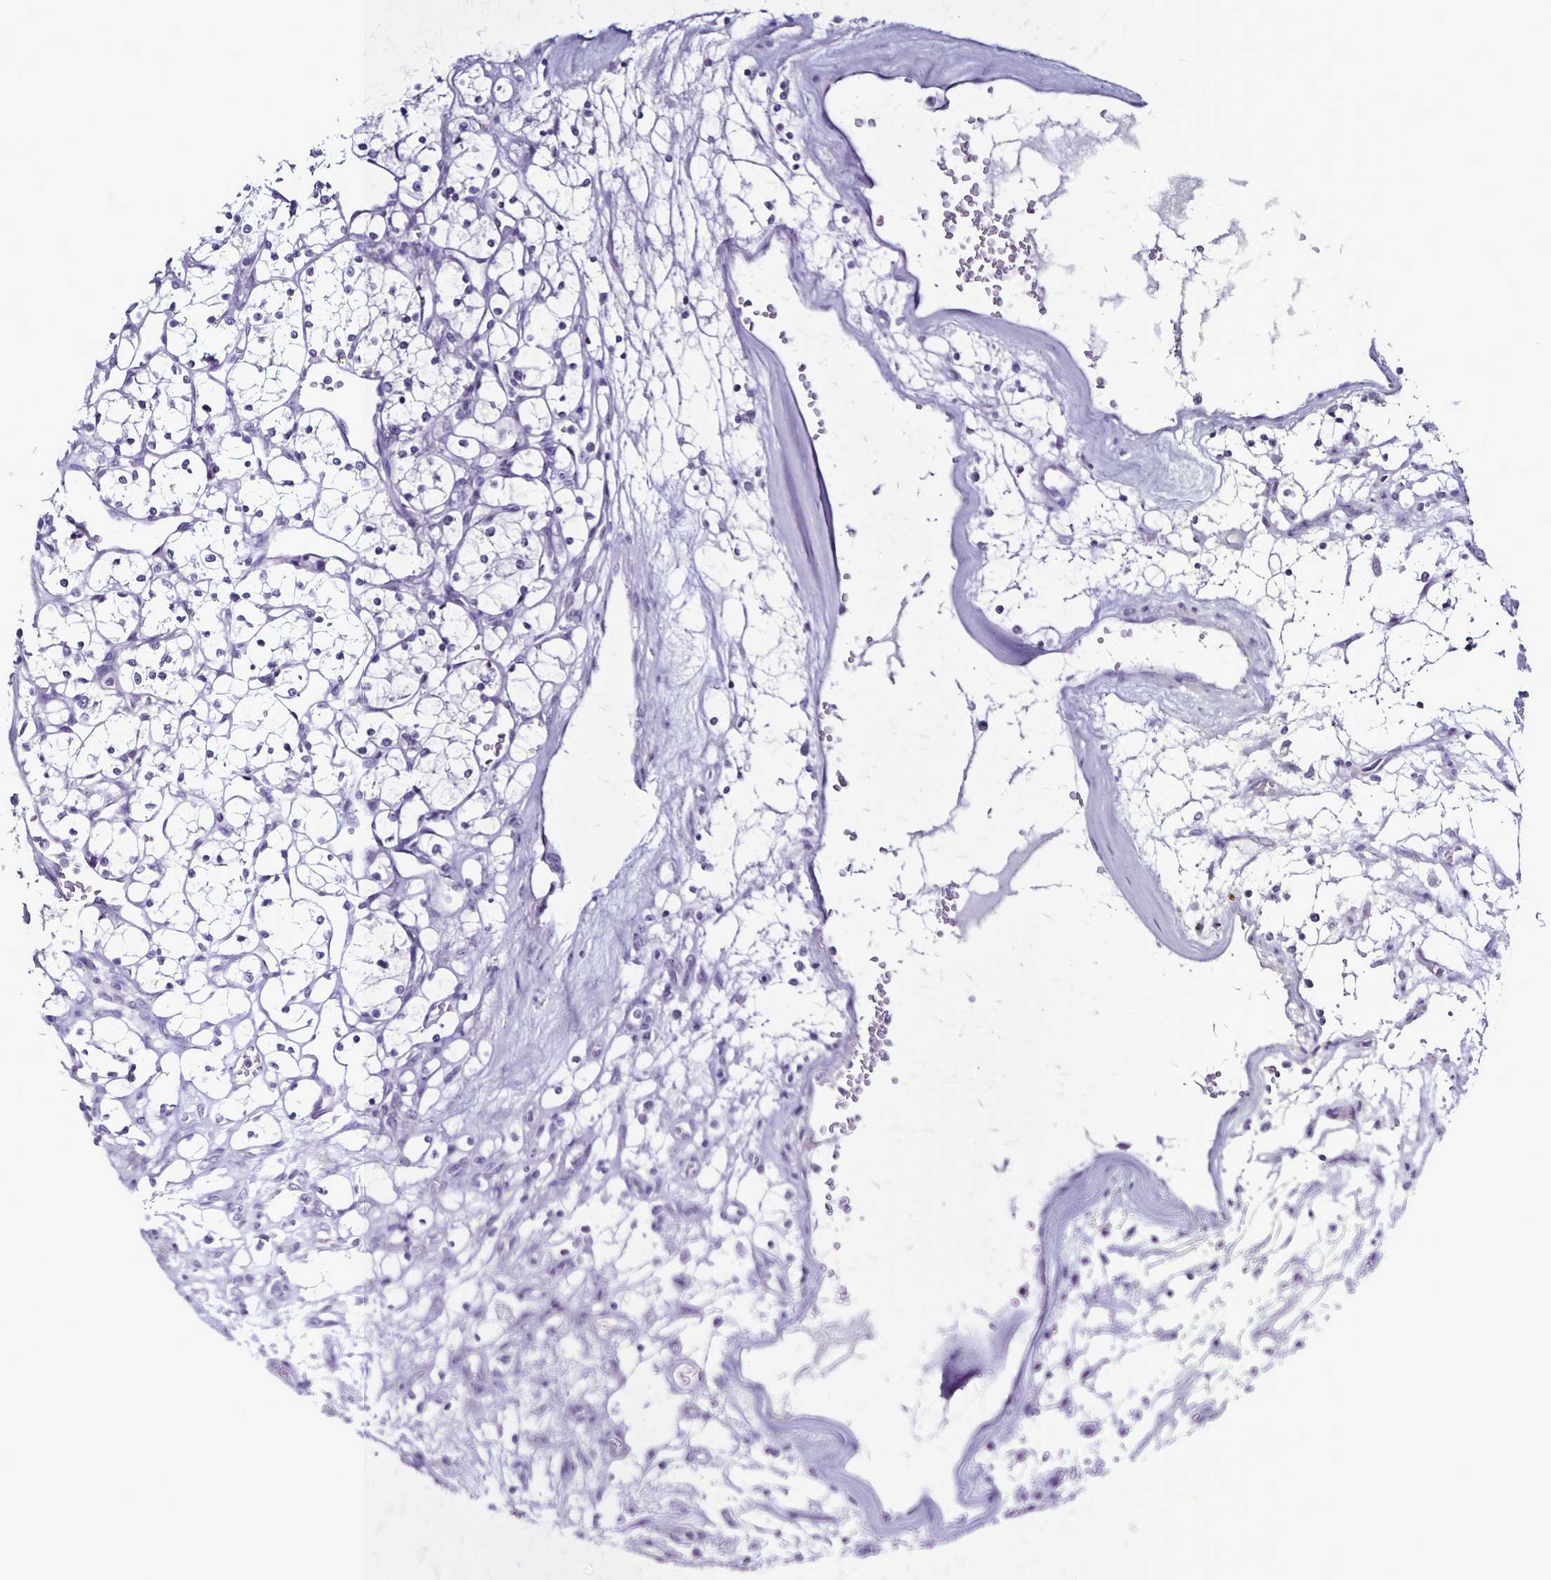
{"staining": {"intensity": "negative", "quantity": "none", "location": "none"}, "tissue": "renal cancer", "cell_type": "Tumor cells", "image_type": "cancer", "snomed": [{"axis": "morphology", "description": "Adenocarcinoma, NOS"}, {"axis": "topography", "description": "Kidney"}], "caption": "A histopathology image of human renal cancer (adenocarcinoma) is negative for staining in tumor cells.", "gene": "PLXNA4", "patient": {"sex": "female", "age": 69}}